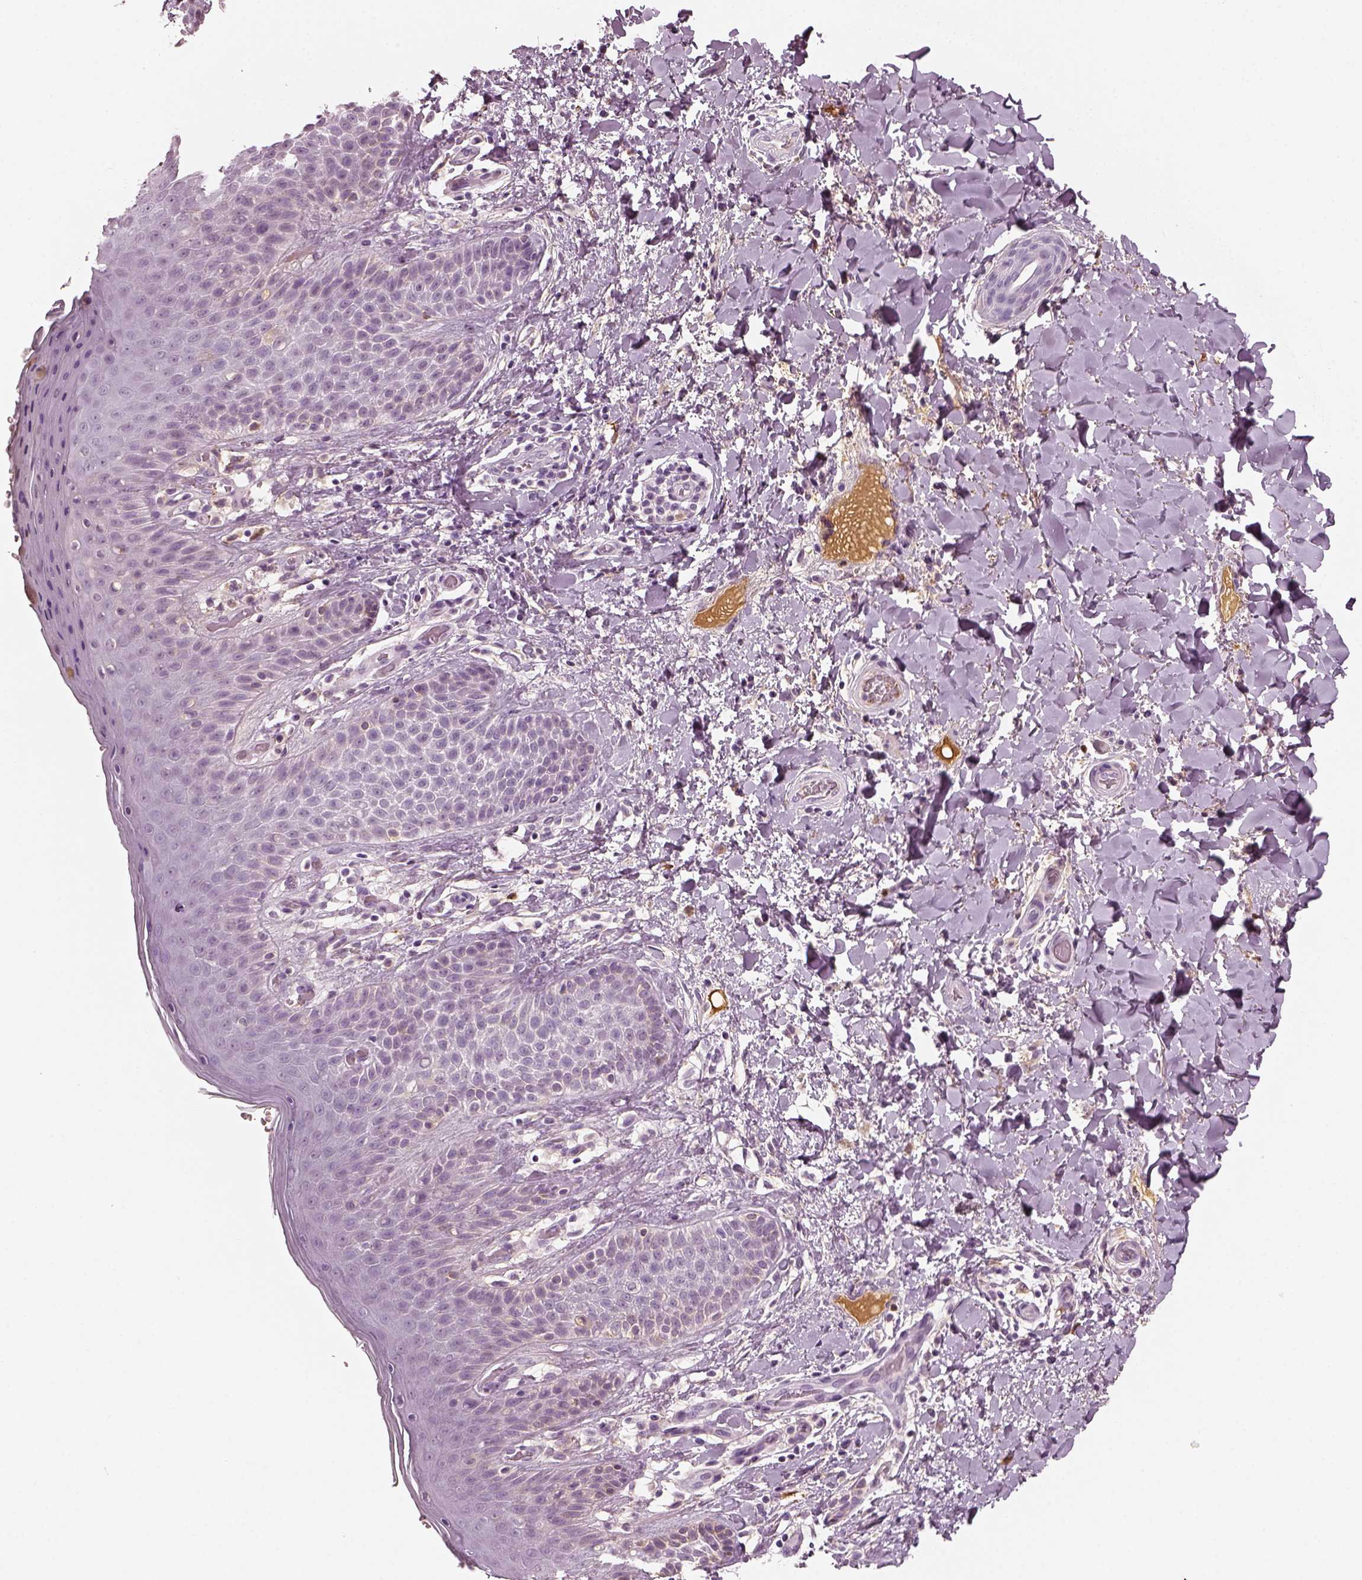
{"staining": {"intensity": "negative", "quantity": "none", "location": "none"}, "tissue": "skin", "cell_type": "Epidermal cells", "image_type": "normal", "snomed": [{"axis": "morphology", "description": "Normal tissue, NOS"}, {"axis": "topography", "description": "Anal"}], "caption": "High magnification brightfield microscopy of normal skin stained with DAB (brown) and counterstained with hematoxylin (blue): epidermal cells show no significant expression. (DAB immunohistochemistry visualized using brightfield microscopy, high magnification).", "gene": "TRIM69", "patient": {"sex": "male", "age": 36}}